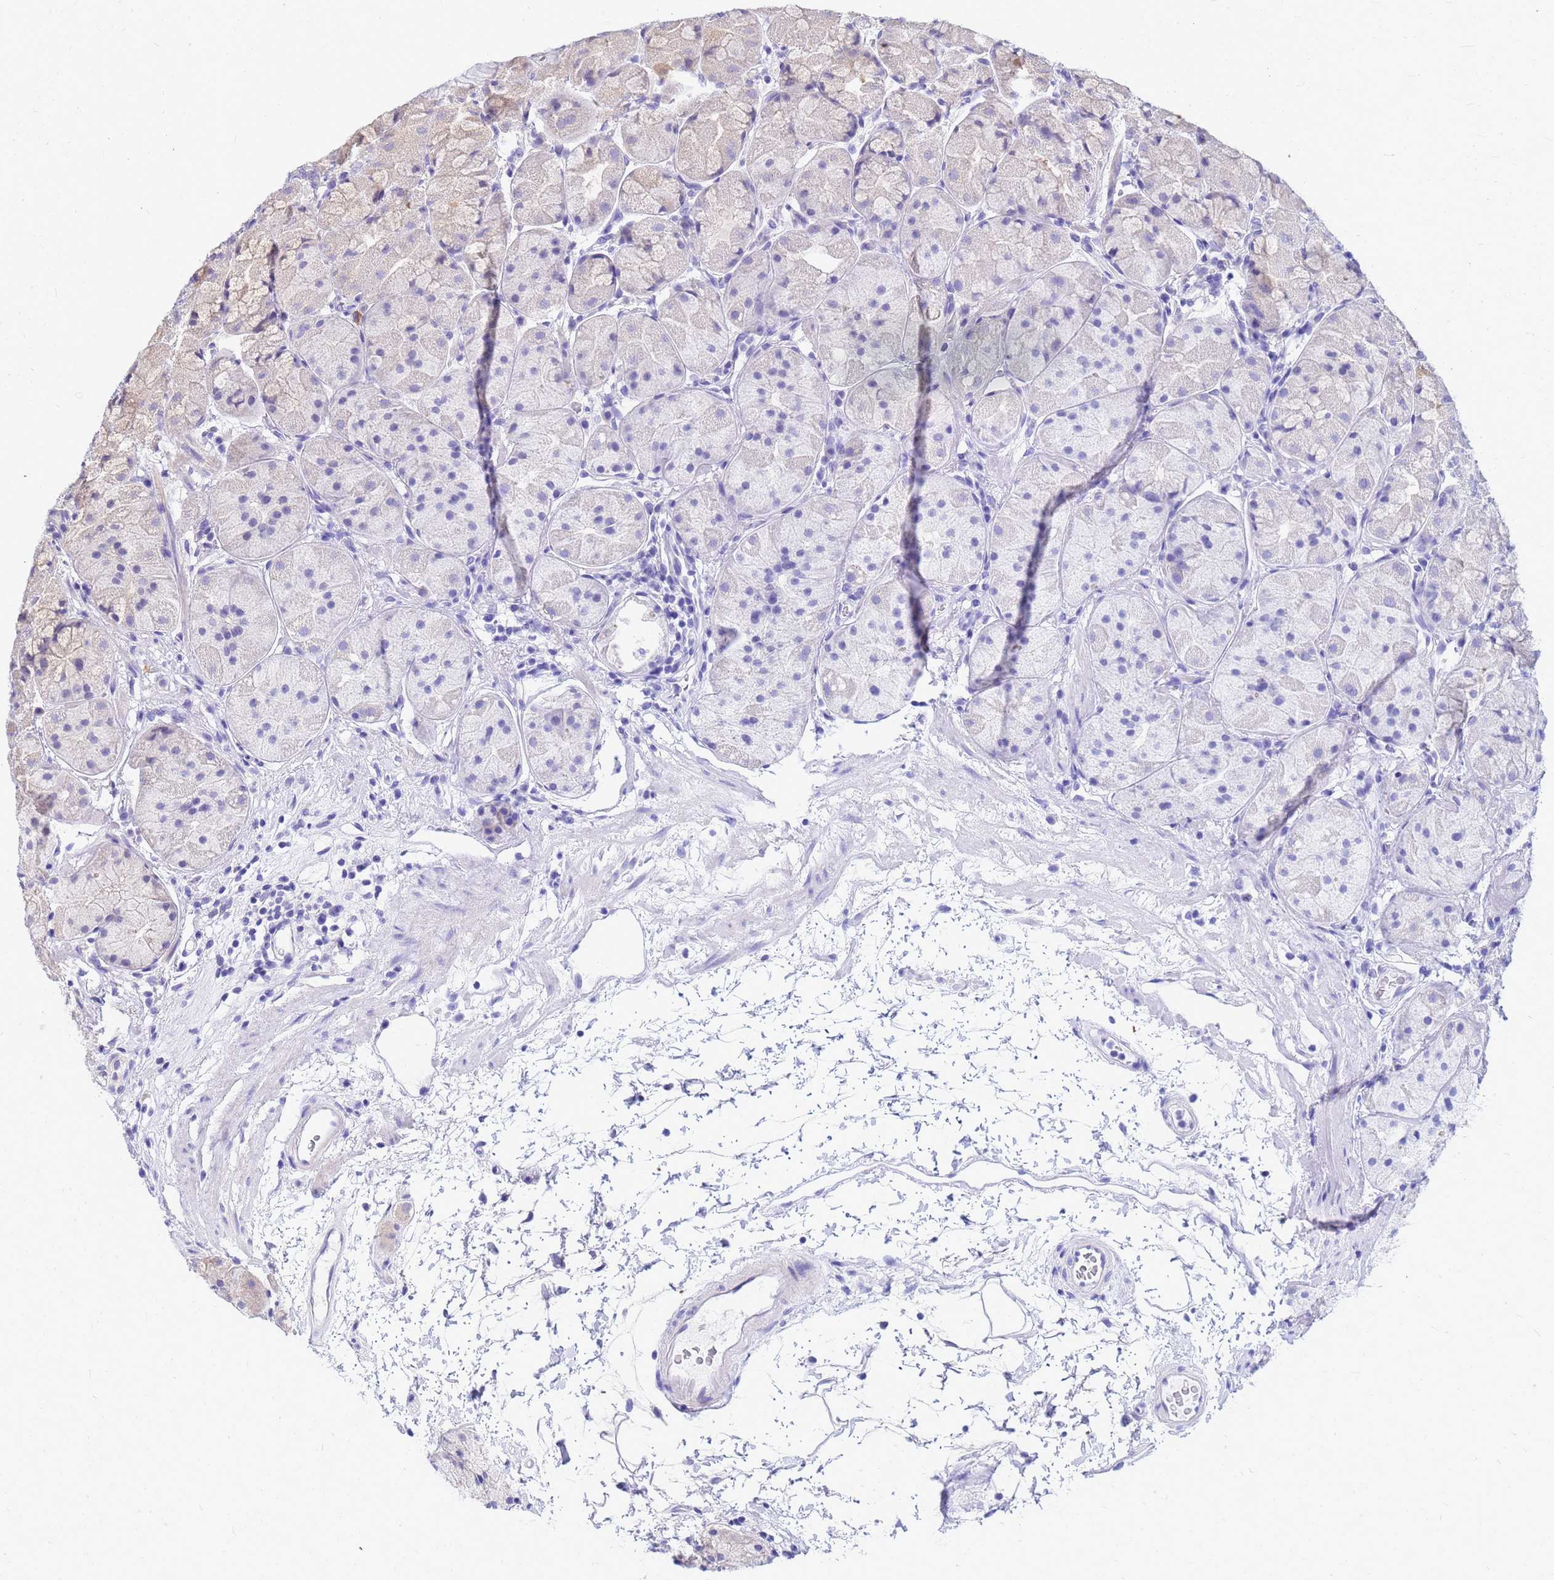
{"staining": {"intensity": "weak", "quantity": "<25%", "location": "cytoplasmic/membranous,nuclear"}, "tissue": "stomach", "cell_type": "Glandular cells", "image_type": "normal", "snomed": [{"axis": "morphology", "description": "Normal tissue, NOS"}, {"axis": "topography", "description": "Stomach"}], "caption": "Immunohistochemical staining of unremarkable human stomach shows no significant staining in glandular cells.", "gene": "DUS4L", "patient": {"sex": "male", "age": 57}}